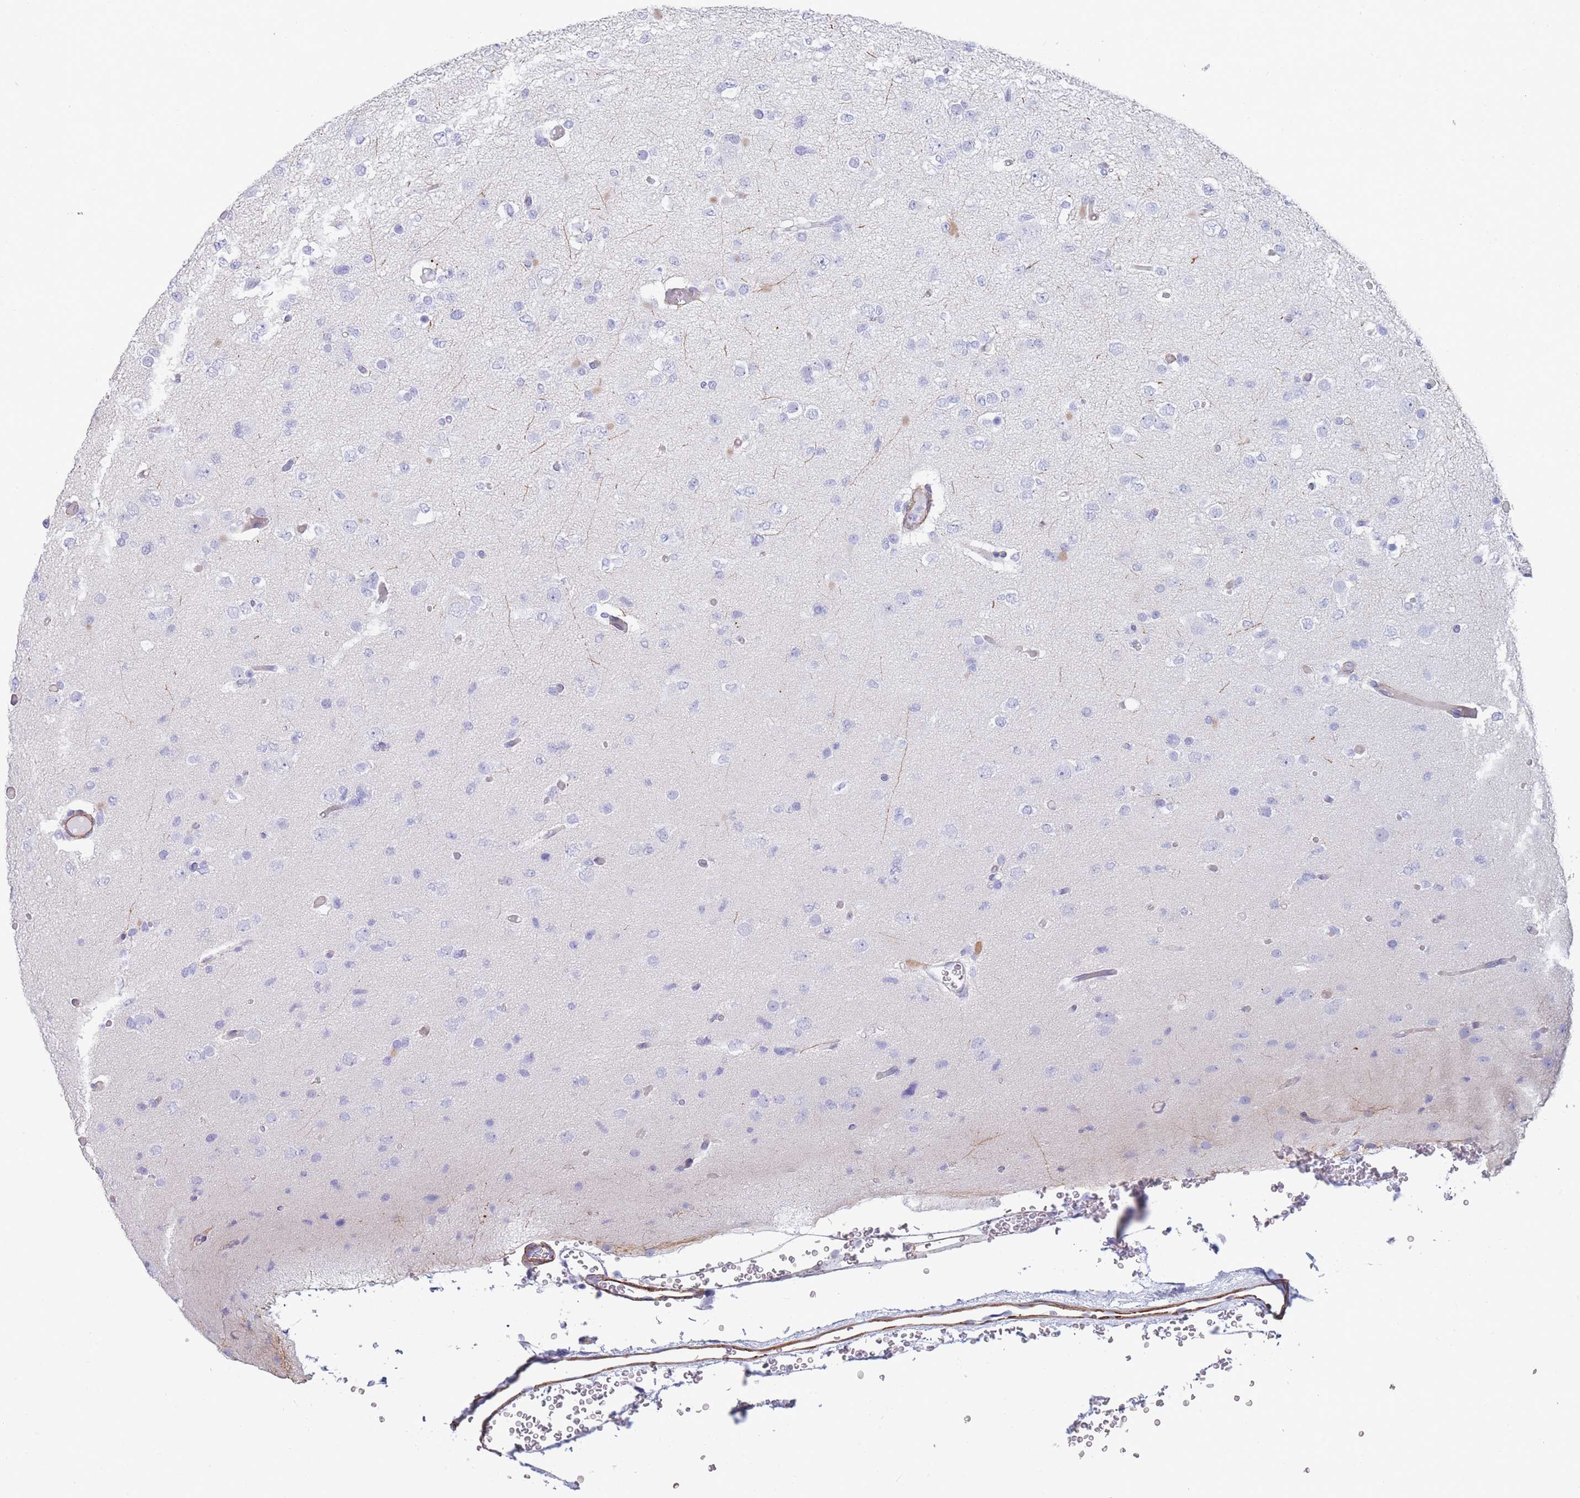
{"staining": {"intensity": "negative", "quantity": "none", "location": "none"}, "tissue": "glioma", "cell_type": "Tumor cells", "image_type": "cancer", "snomed": [{"axis": "morphology", "description": "Glioma, malignant, Low grade"}, {"axis": "topography", "description": "Brain"}], "caption": "A high-resolution photomicrograph shows immunohistochemistry staining of low-grade glioma (malignant), which shows no significant positivity in tumor cells.", "gene": "FPGS", "patient": {"sex": "female", "age": 22}}